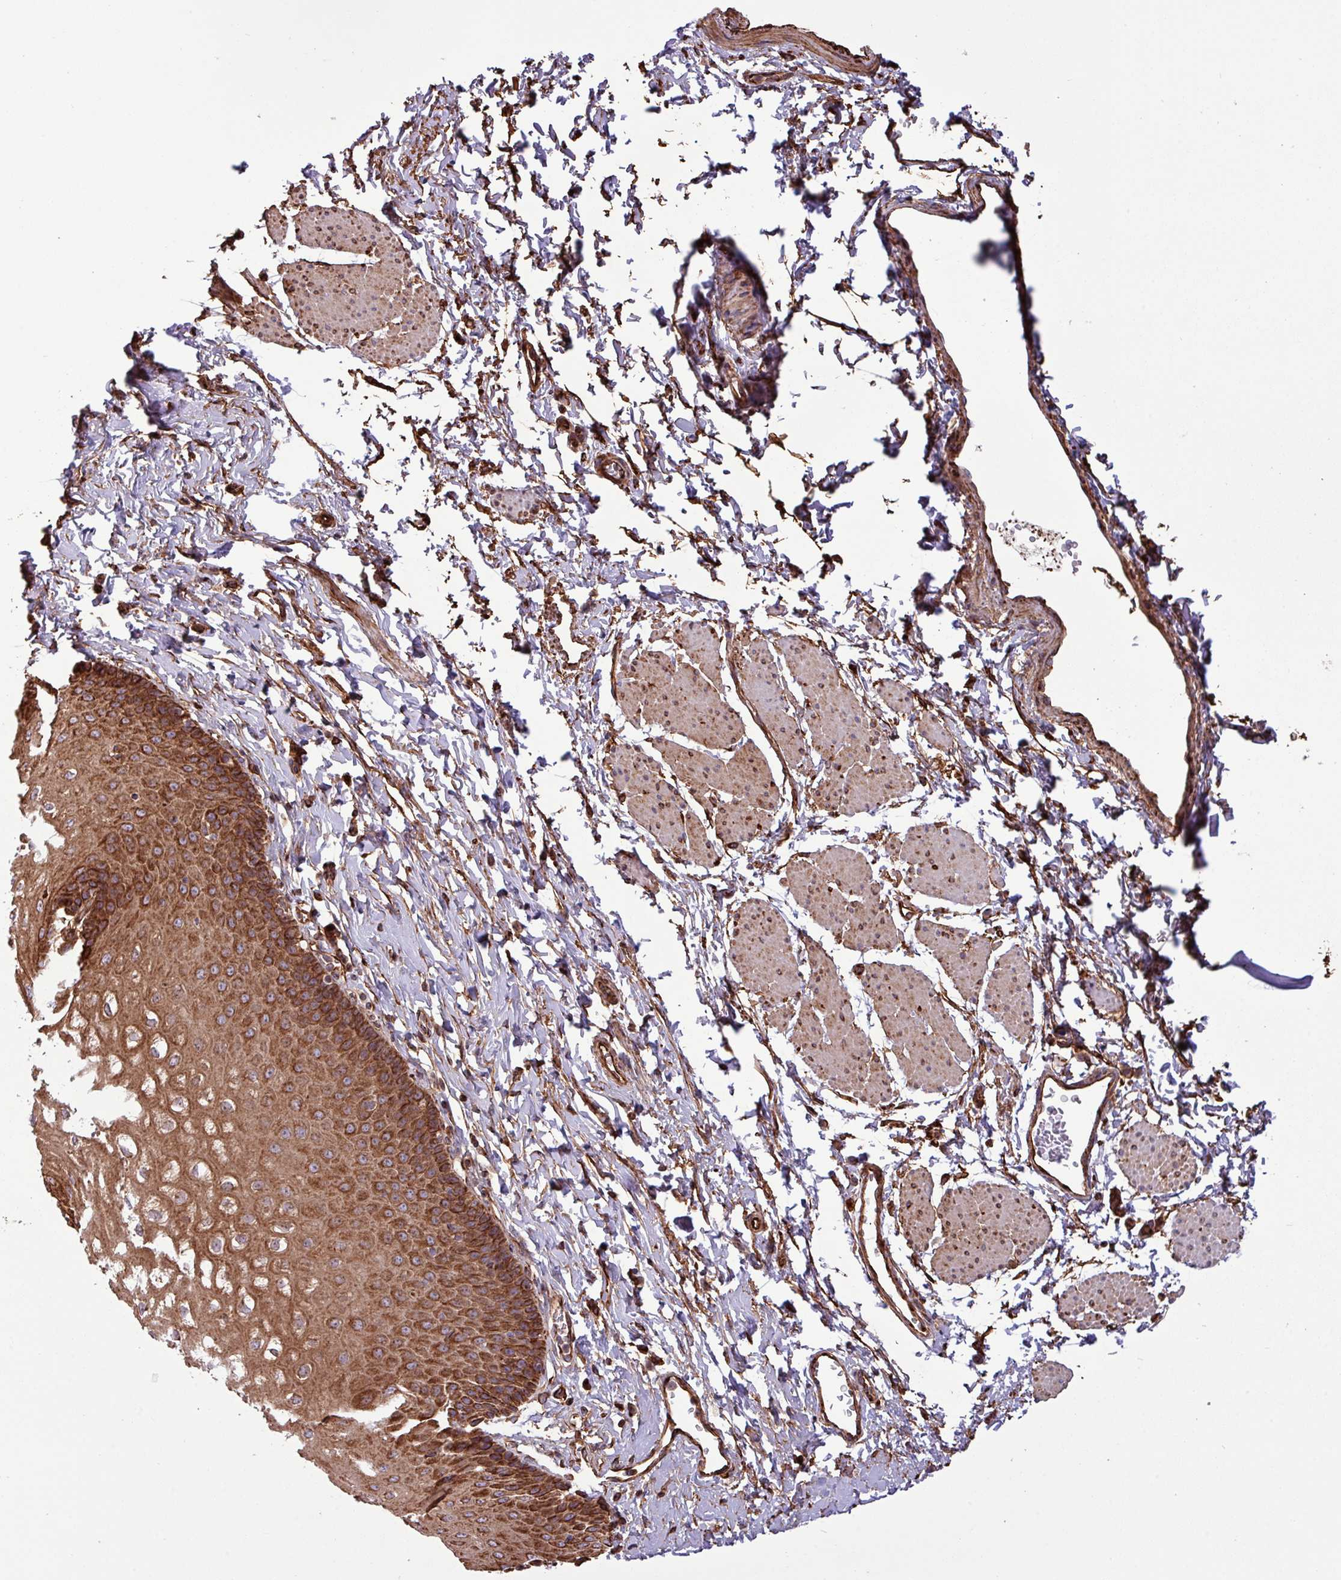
{"staining": {"intensity": "strong", "quantity": ">75%", "location": "cytoplasmic/membranous"}, "tissue": "esophagus", "cell_type": "Squamous epithelial cells", "image_type": "normal", "snomed": [{"axis": "morphology", "description": "Normal tissue, NOS"}, {"axis": "topography", "description": "Esophagus"}], "caption": "Immunohistochemical staining of unremarkable esophagus exhibits >75% levels of strong cytoplasmic/membranous protein staining in about >75% of squamous epithelial cells.", "gene": "ZNF300", "patient": {"sex": "male", "age": 70}}